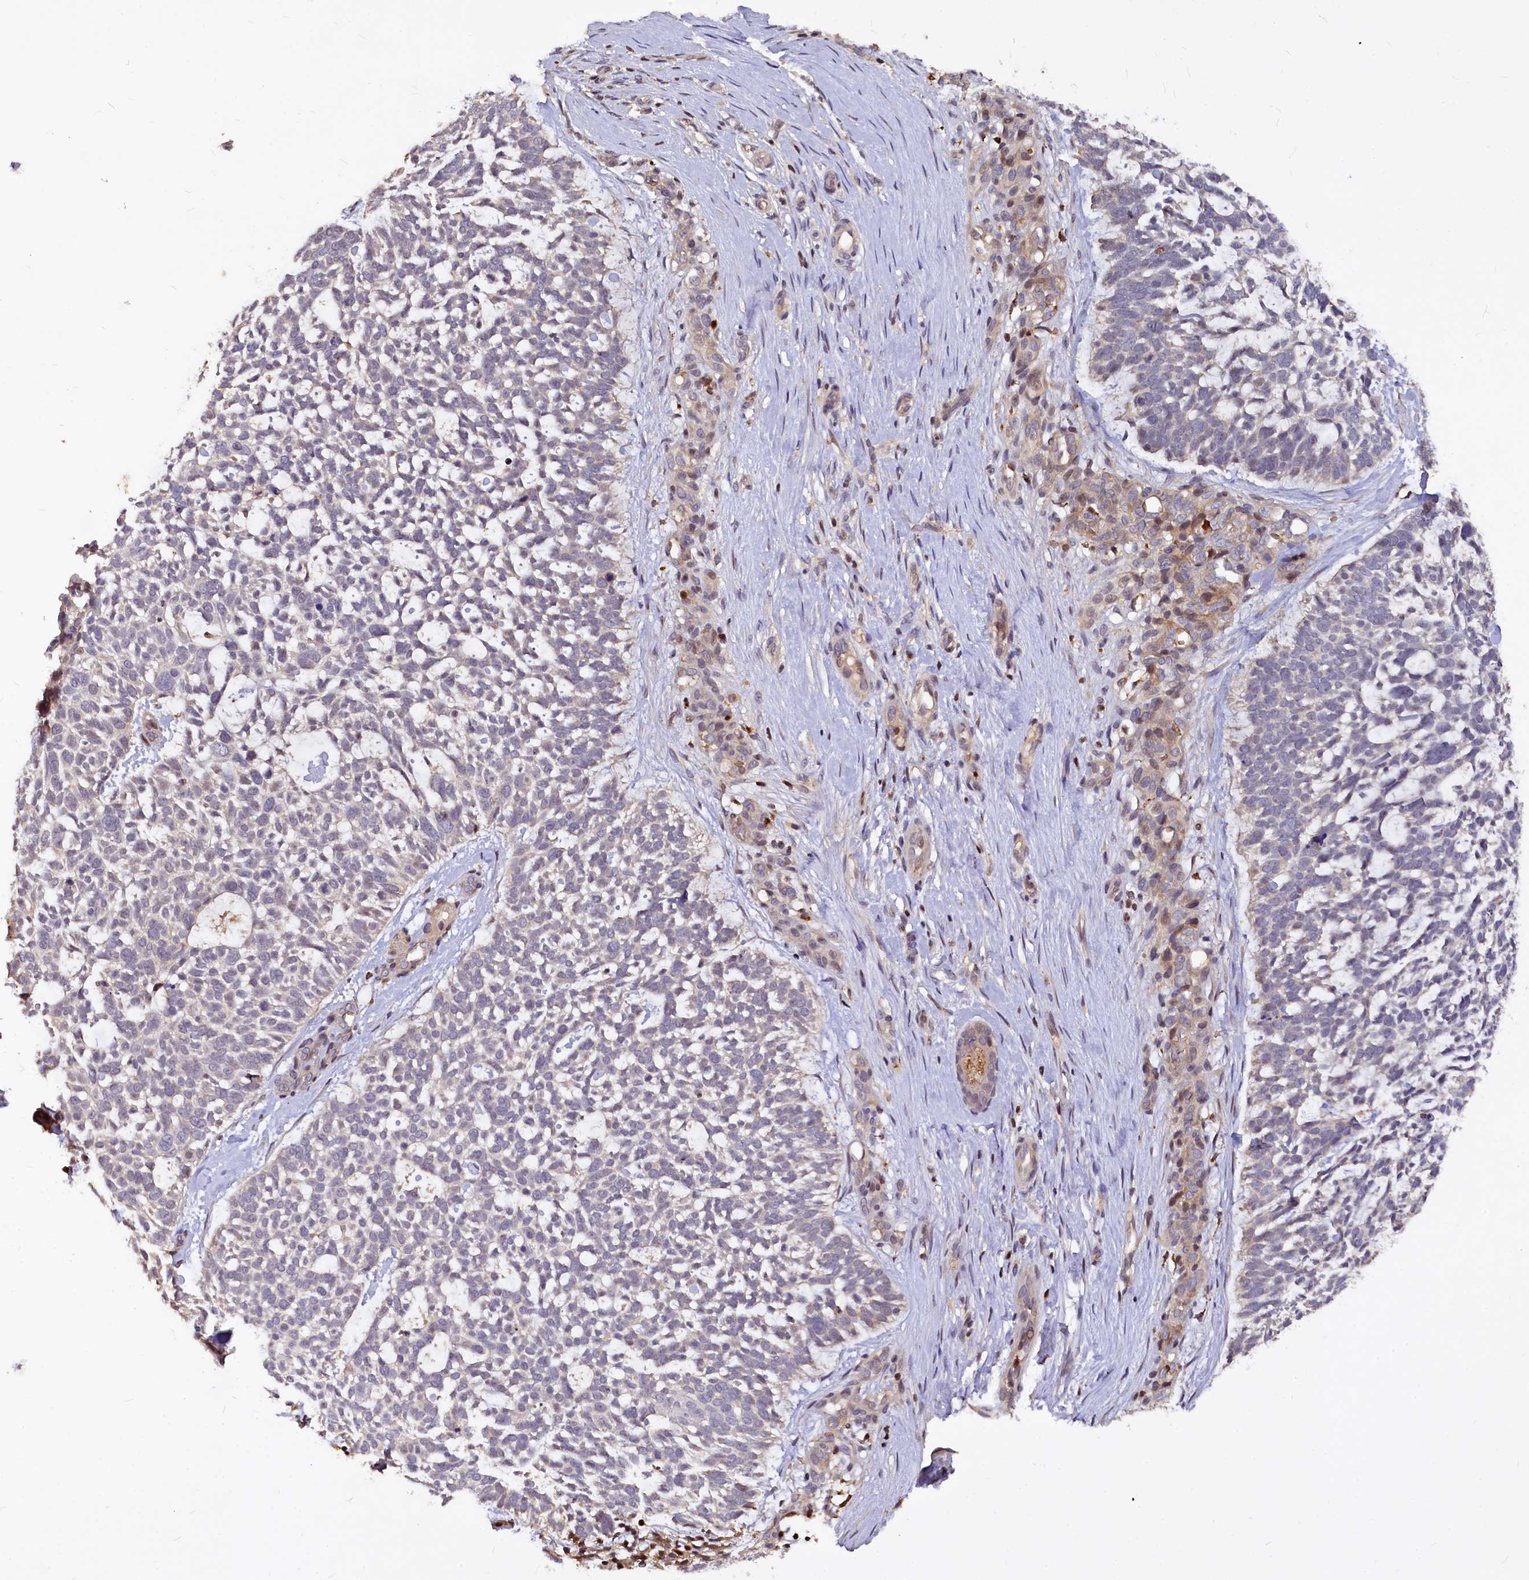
{"staining": {"intensity": "negative", "quantity": "none", "location": "none"}, "tissue": "skin cancer", "cell_type": "Tumor cells", "image_type": "cancer", "snomed": [{"axis": "morphology", "description": "Basal cell carcinoma"}, {"axis": "topography", "description": "Skin"}], "caption": "Histopathology image shows no significant protein staining in tumor cells of skin cancer (basal cell carcinoma).", "gene": "ATG101", "patient": {"sex": "male", "age": 88}}